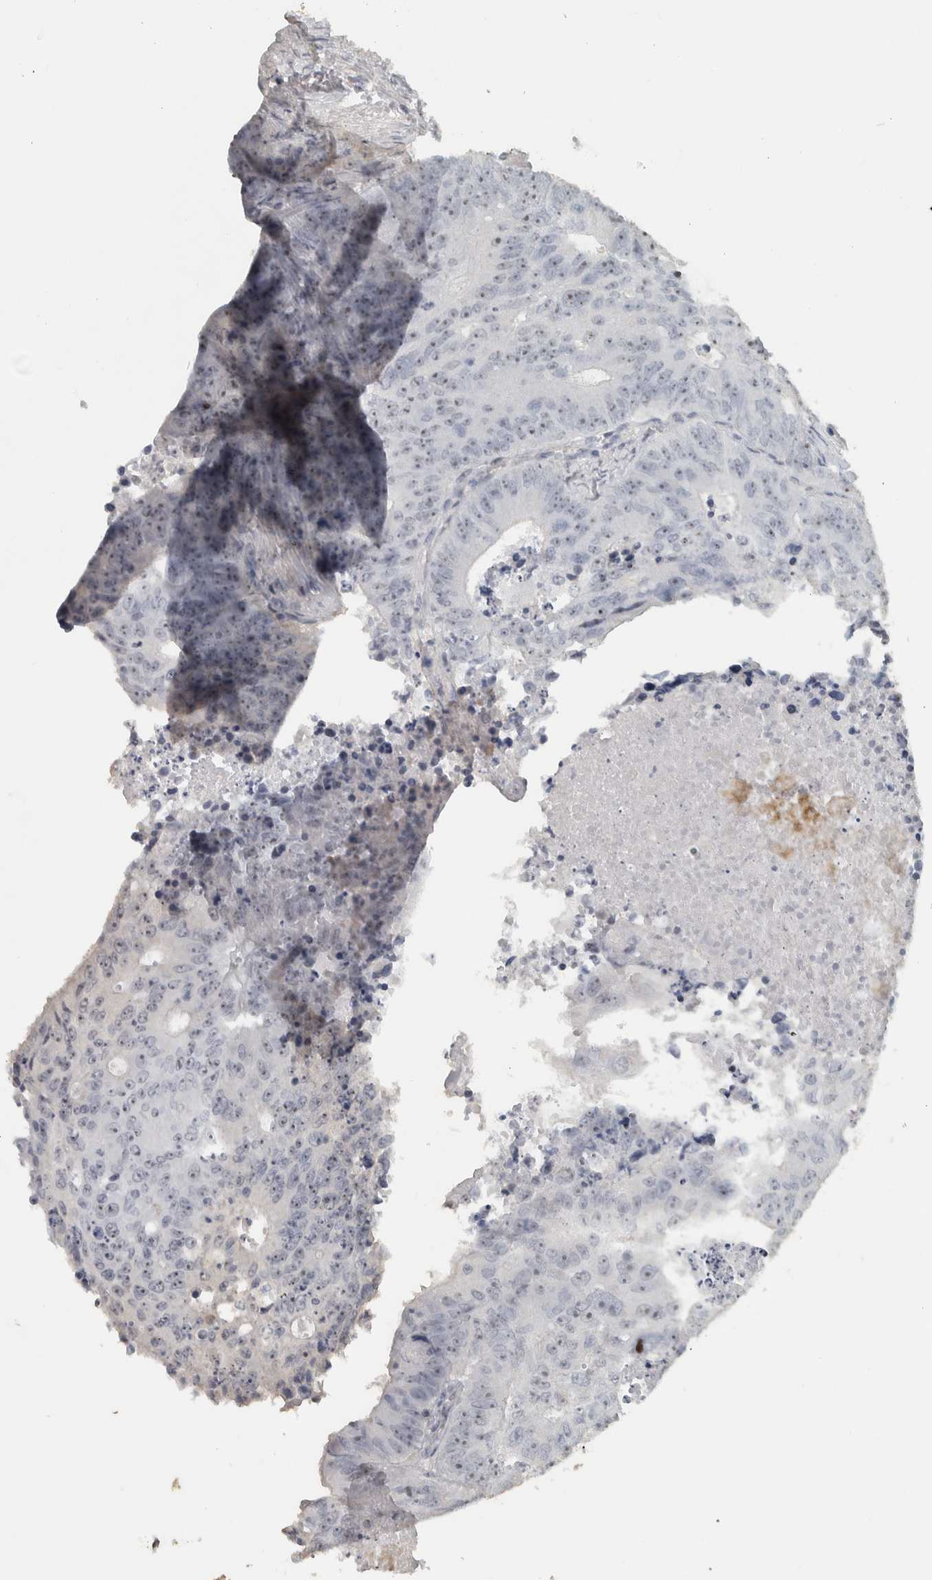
{"staining": {"intensity": "negative", "quantity": "none", "location": "none"}, "tissue": "colorectal cancer", "cell_type": "Tumor cells", "image_type": "cancer", "snomed": [{"axis": "morphology", "description": "Adenocarcinoma, NOS"}, {"axis": "topography", "description": "Colon"}], "caption": "A photomicrograph of human colorectal cancer (adenocarcinoma) is negative for staining in tumor cells.", "gene": "DCAF10", "patient": {"sex": "male", "age": 87}}